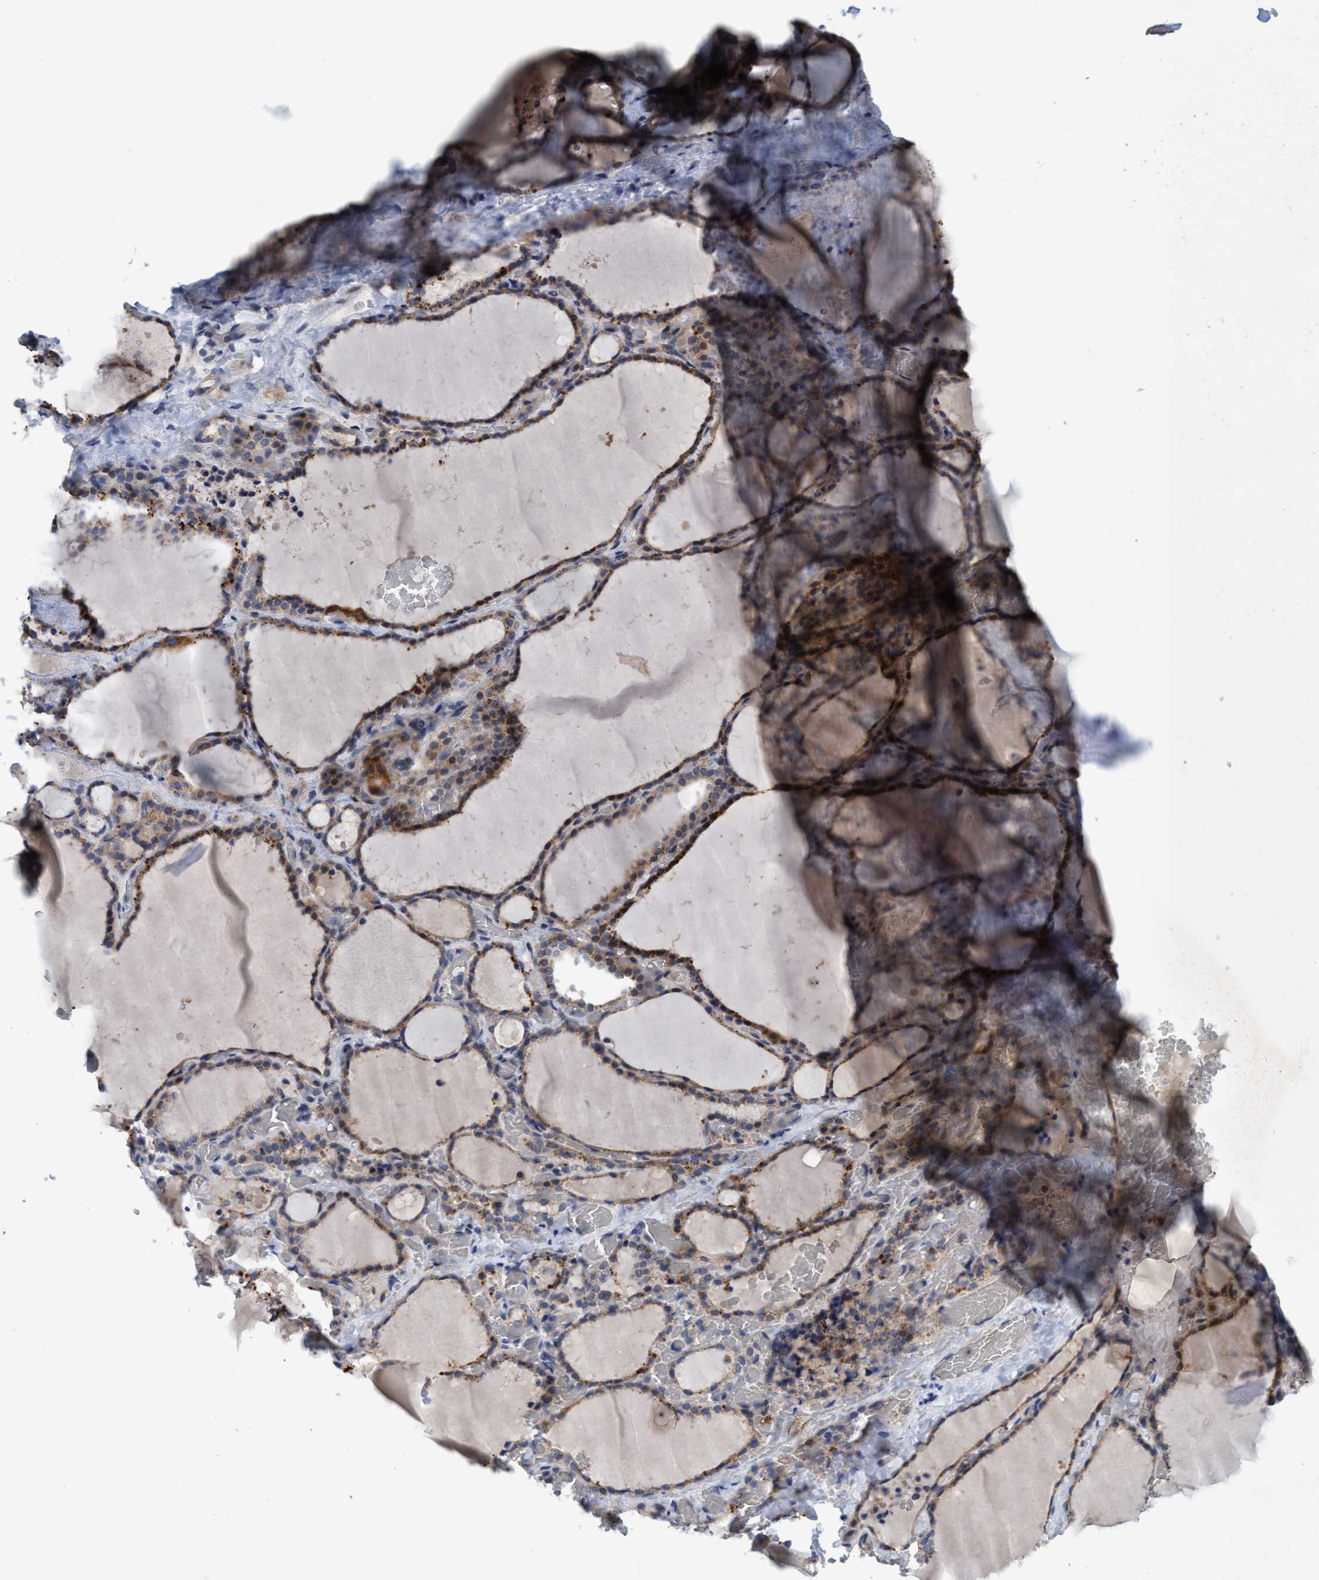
{"staining": {"intensity": "weak", "quantity": ">75%", "location": "cytoplasmic/membranous"}, "tissue": "thyroid gland", "cell_type": "Glandular cells", "image_type": "normal", "snomed": [{"axis": "morphology", "description": "Normal tissue, NOS"}, {"axis": "topography", "description": "Thyroid gland"}], "caption": "Brown immunohistochemical staining in normal human thyroid gland exhibits weak cytoplasmic/membranous expression in about >75% of glandular cells.", "gene": "SEMA4D", "patient": {"sex": "female", "age": 22}}